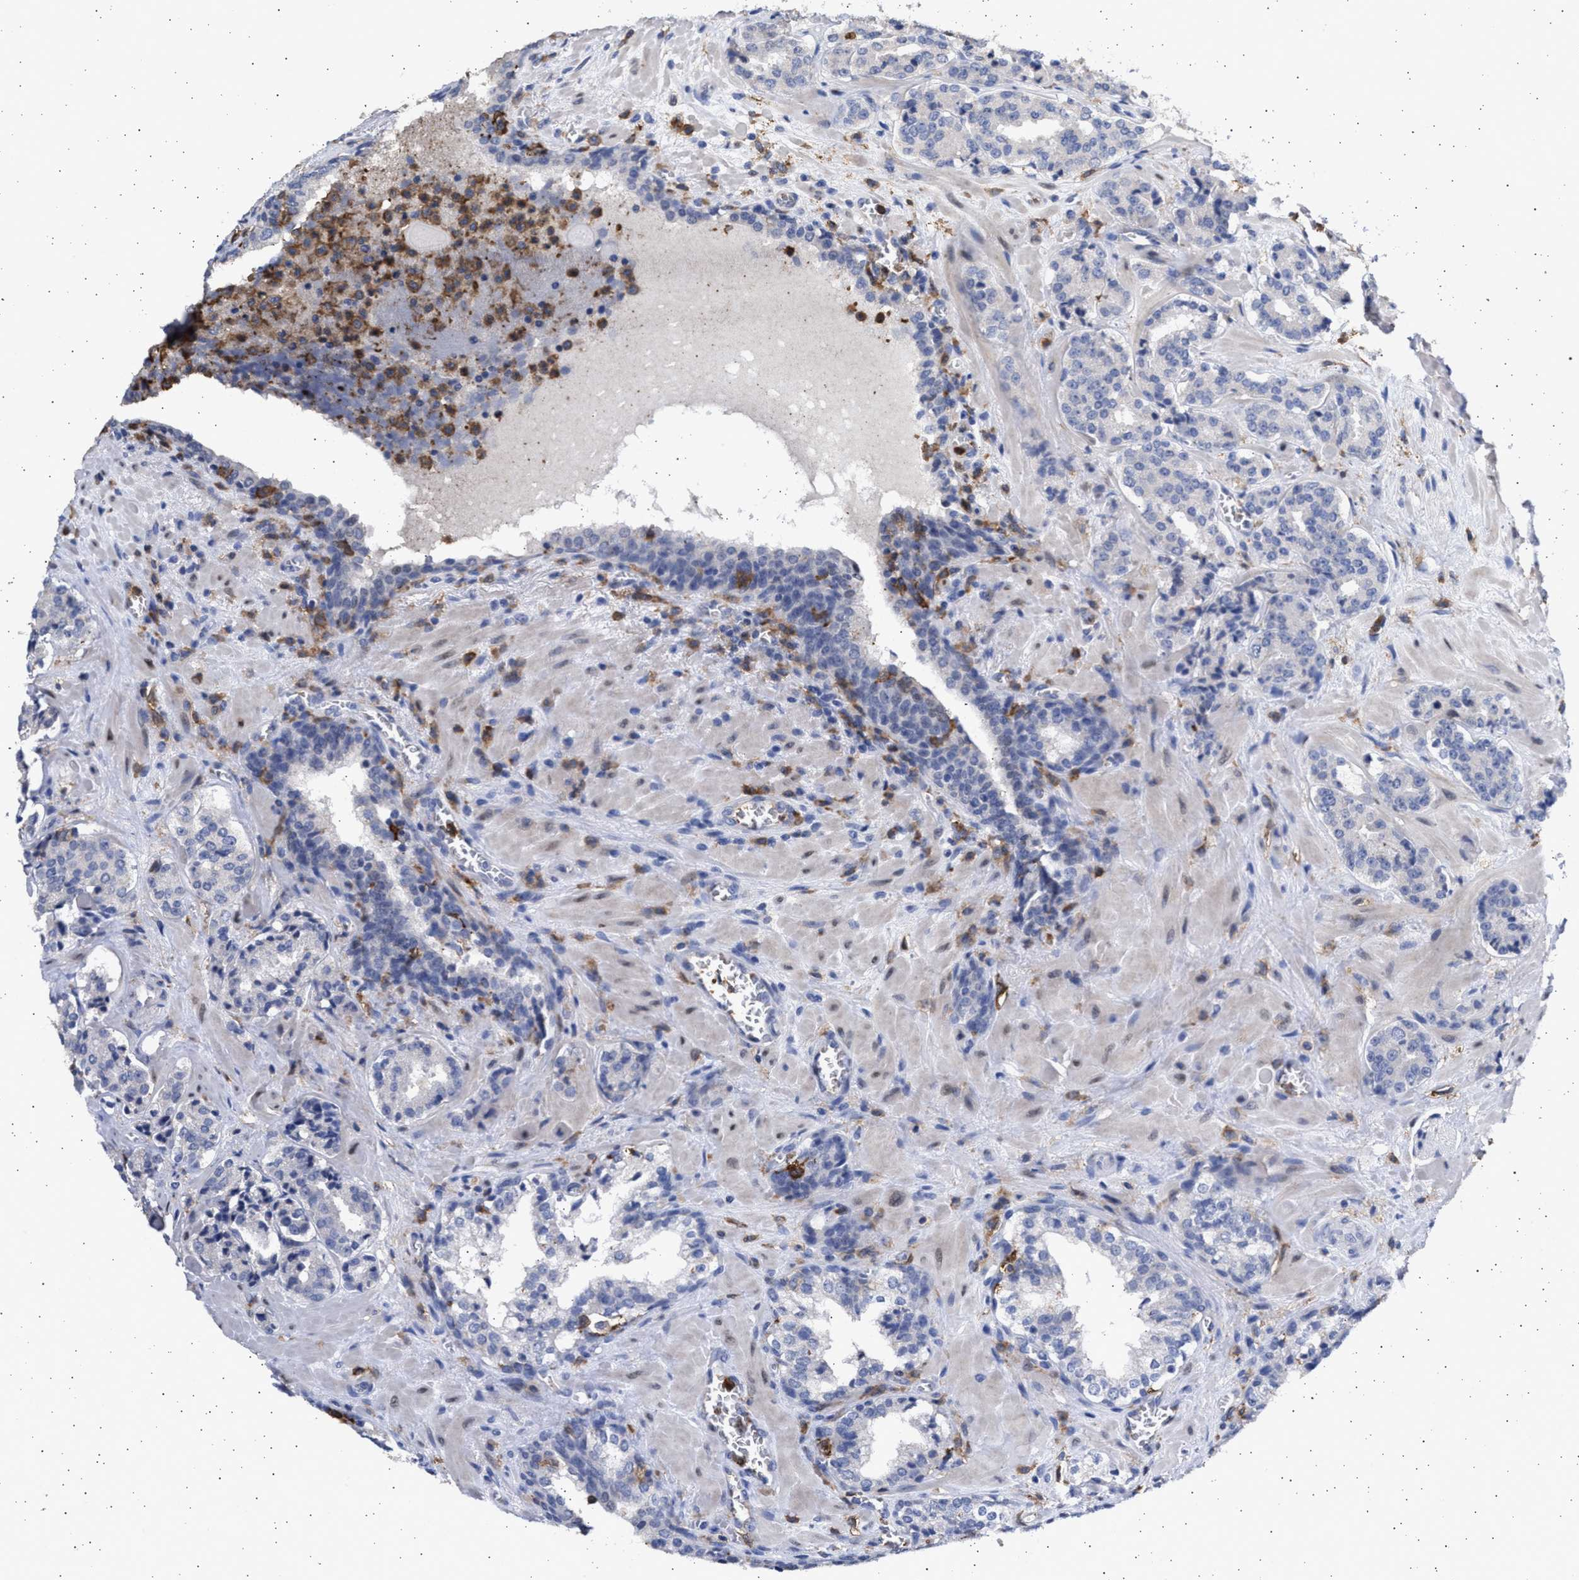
{"staining": {"intensity": "negative", "quantity": "none", "location": "none"}, "tissue": "prostate cancer", "cell_type": "Tumor cells", "image_type": "cancer", "snomed": [{"axis": "morphology", "description": "Adenocarcinoma, High grade"}, {"axis": "topography", "description": "Prostate"}], "caption": "IHC histopathology image of prostate cancer (high-grade adenocarcinoma) stained for a protein (brown), which demonstrates no positivity in tumor cells.", "gene": "FCER1A", "patient": {"sex": "male", "age": 60}}